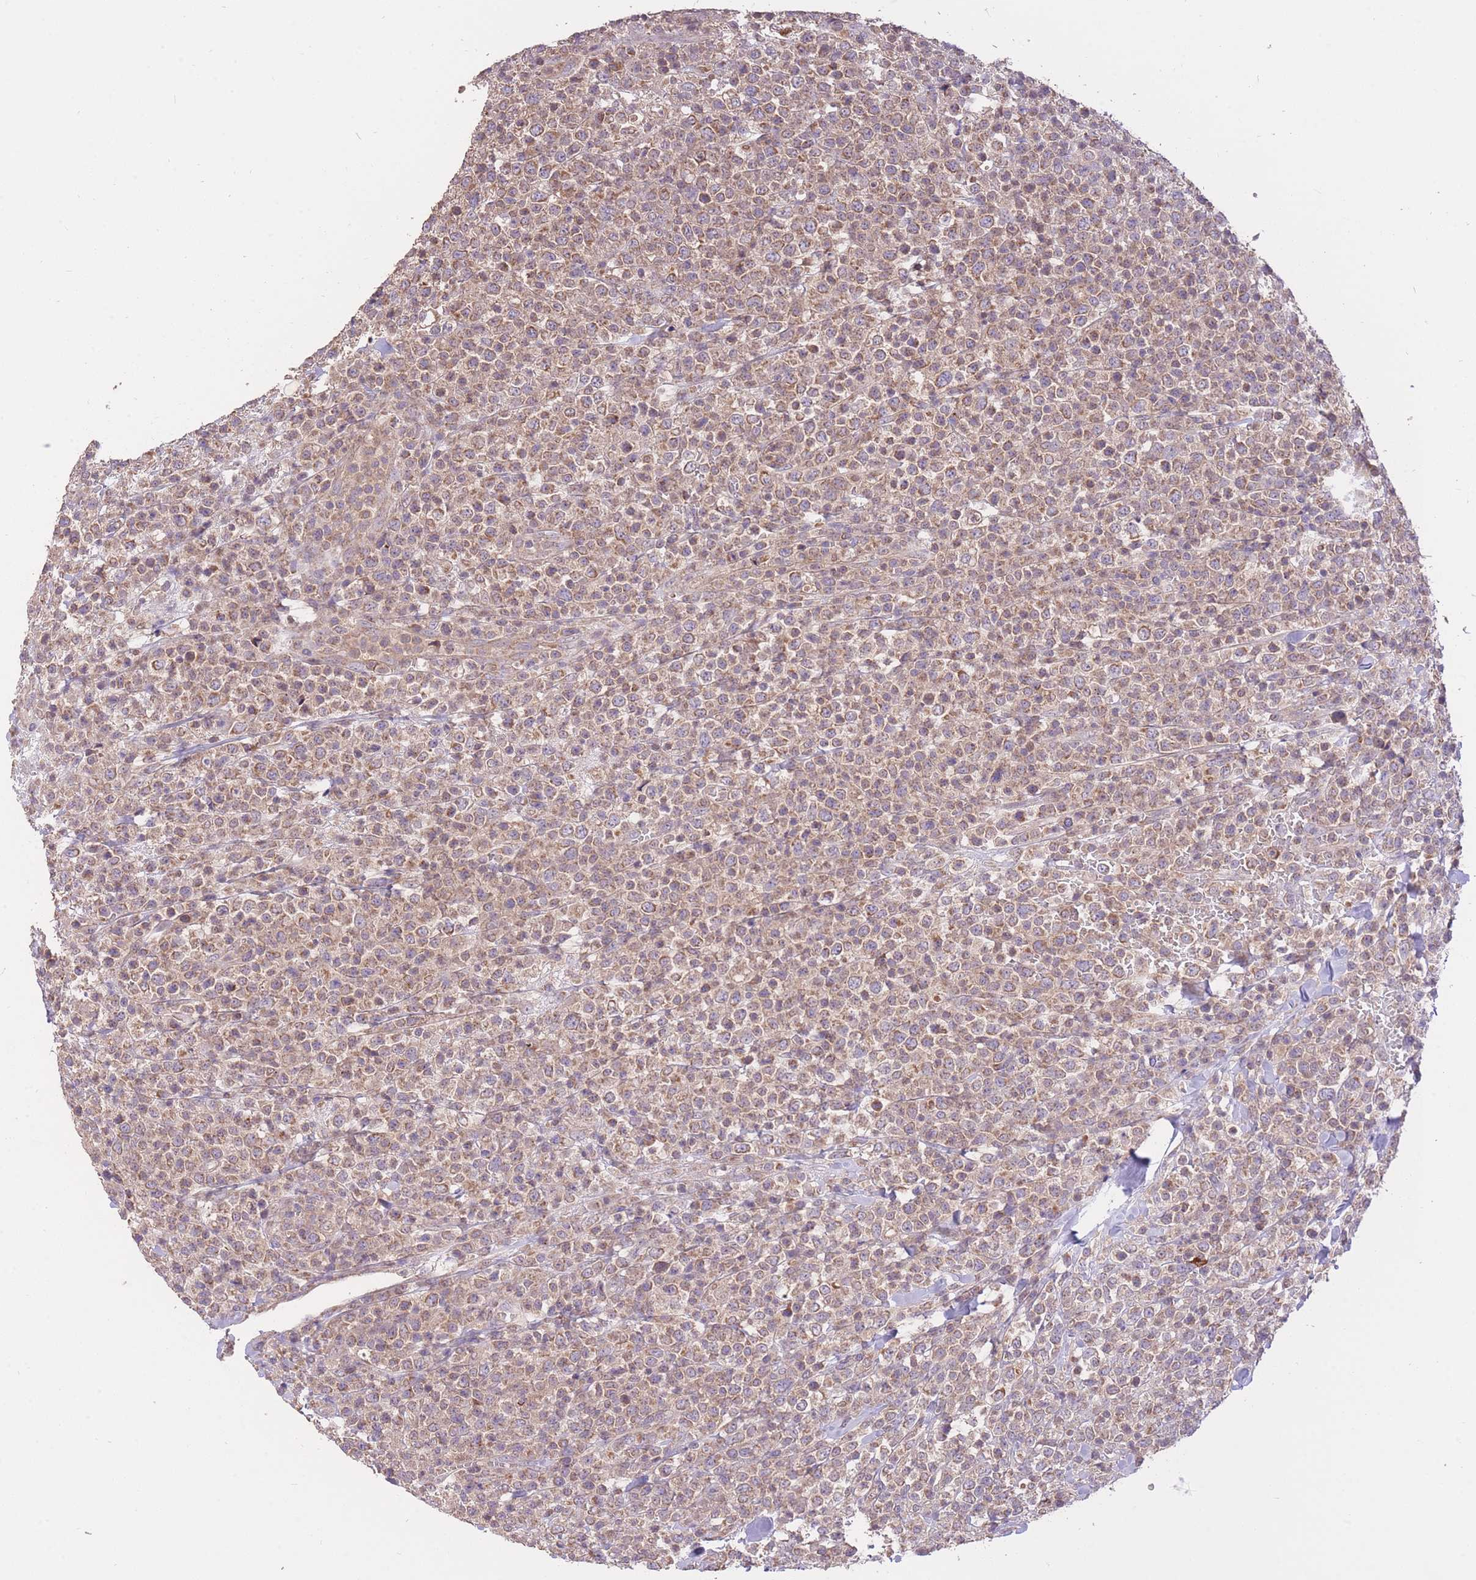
{"staining": {"intensity": "moderate", "quantity": ">75%", "location": "cytoplasmic/membranous"}, "tissue": "lymphoma", "cell_type": "Tumor cells", "image_type": "cancer", "snomed": [{"axis": "morphology", "description": "Malignant lymphoma, non-Hodgkin's type, High grade"}, {"axis": "topography", "description": "Colon"}], "caption": "The micrograph reveals staining of high-grade malignant lymphoma, non-Hodgkin's type, revealing moderate cytoplasmic/membranous protein staining (brown color) within tumor cells. The staining was performed using DAB (3,3'-diaminobenzidine) to visualize the protein expression in brown, while the nuclei were stained in blue with hematoxylin (Magnification: 20x).", "gene": "PREP", "patient": {"sex": "female", "age": 53}}